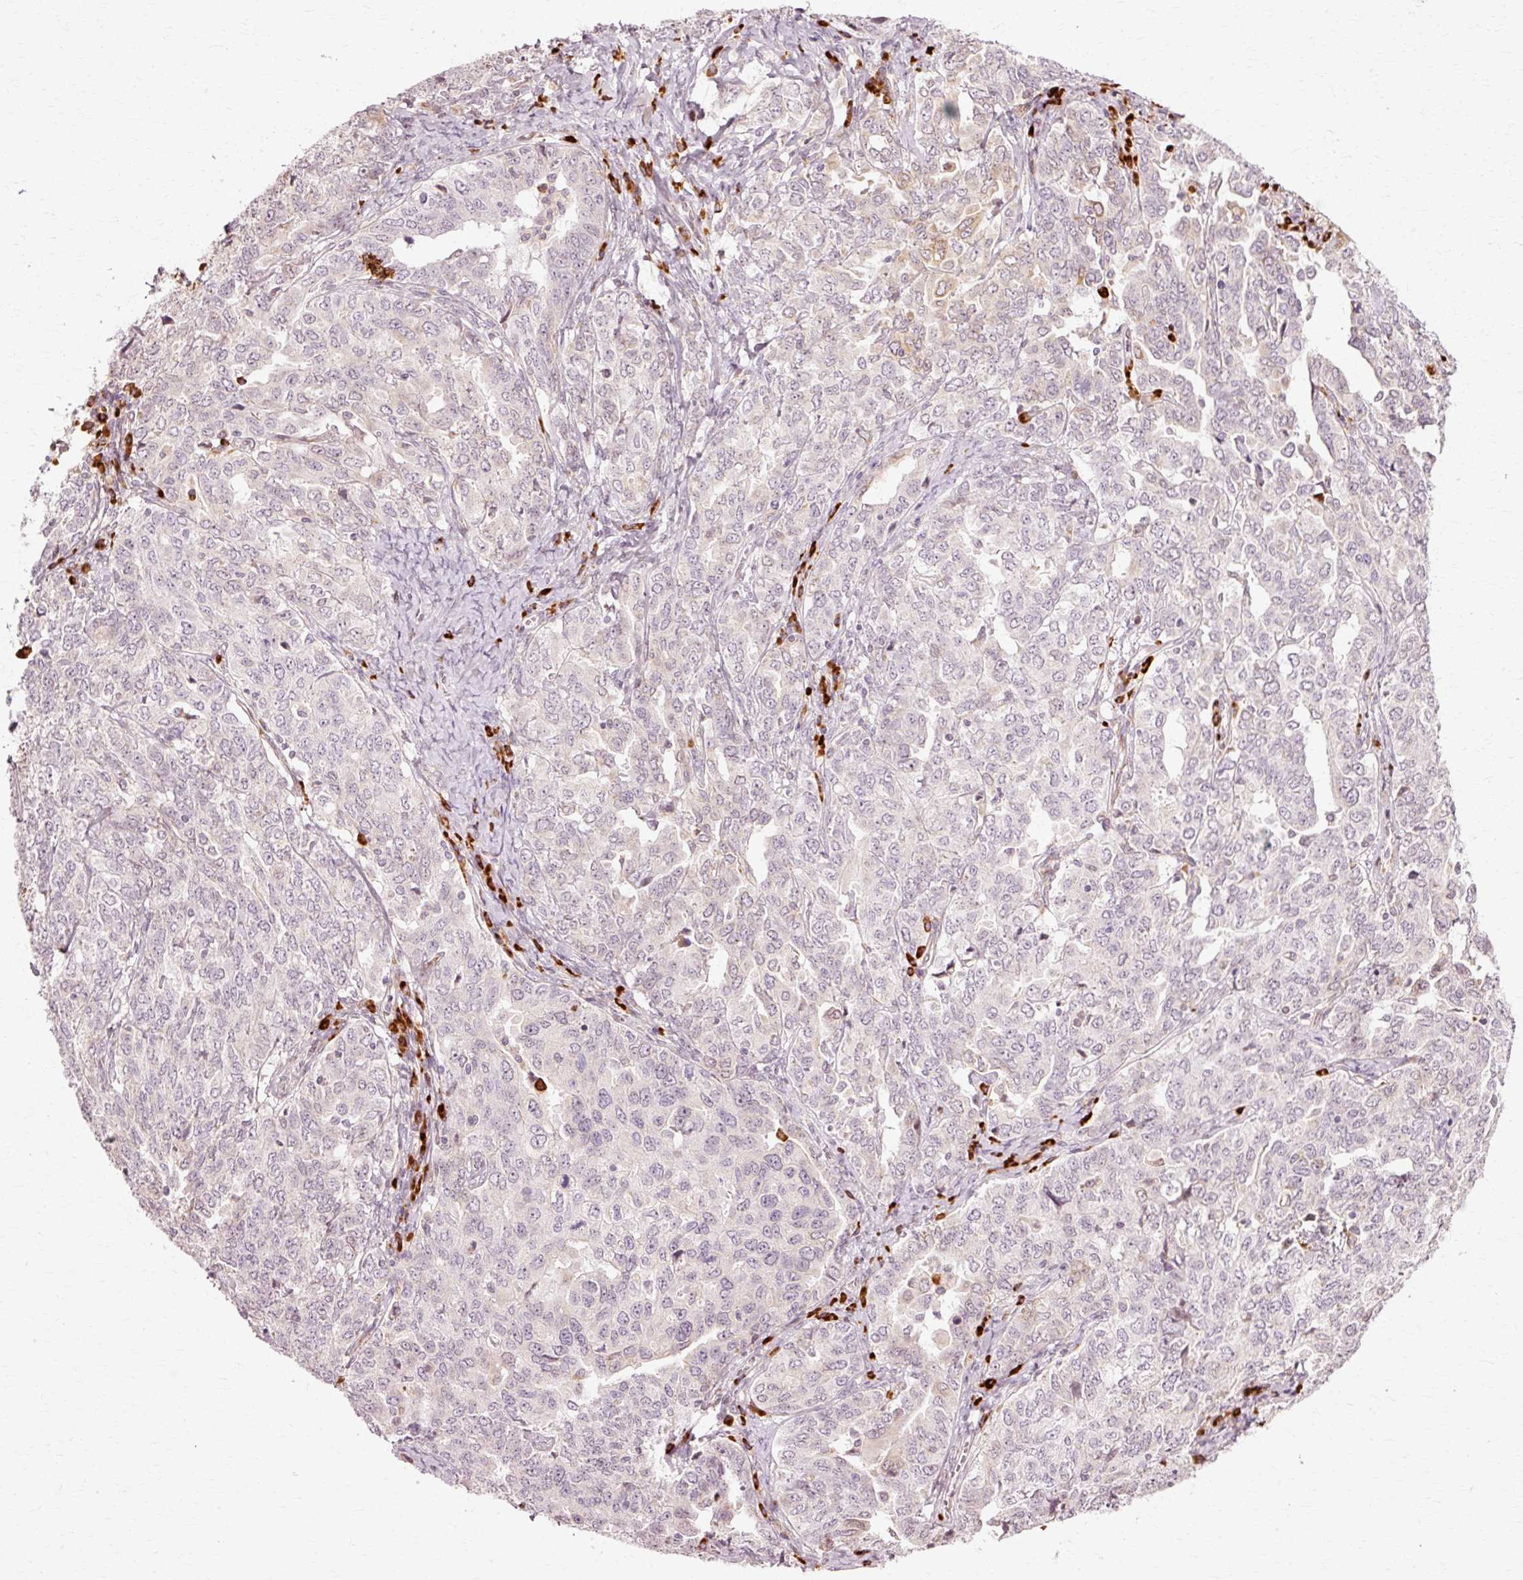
{"staining": {"intensity": "weak", "quantity": "<25%", "location": "cytoplasmic/membranous"}, "tissue": "ovarian cancer", "cell_type": "Tumor cells", "image_type": "cancer", "snomed": [{"axis": "morphology", "description": "Carcinoma, endometroid"}, {"axis": "topography", "description": "Ovary"}], "caption": "The IHC photomicrograph has no significant staining in tumor cells of ovarian cancer tissue.", "gene": "RGPD5", "patient": {"sex": "female", "age": 62}}